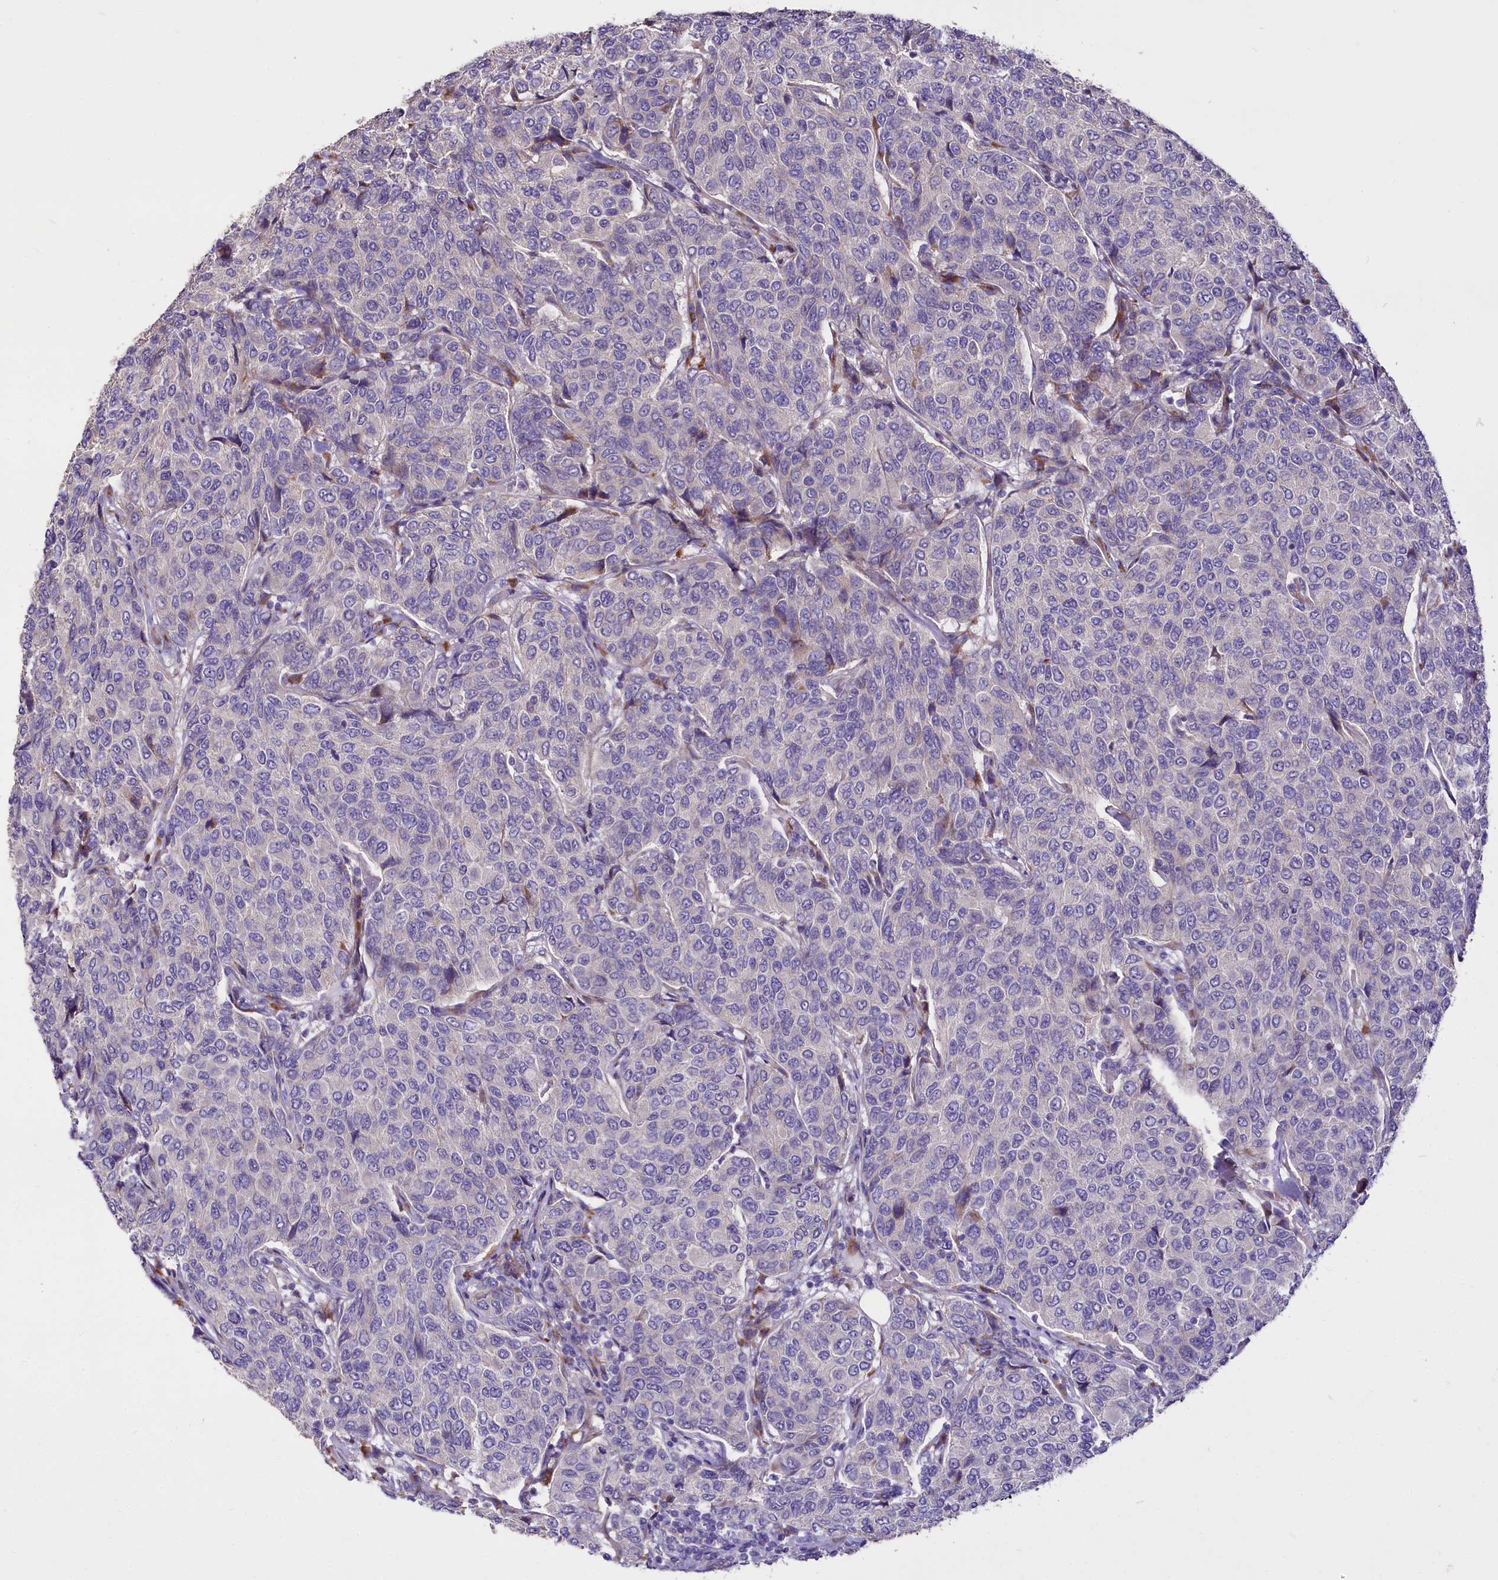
{"staining": {"intensity": "negative", "quantity": "none", "location": "none"}, "tissue": "breast cancer", "cell_type": "Tumor cells", "image_type": "cancer", "snomed": [{"axis": "morphology", "description": "Duct carcinoma"}, {"axis": "topography", "description": "Breast"}], "caption": "DAB (3,3'-diaminobenzidine) immunohistochemical staining of invasive ductal carcinoma (breast) exhibits no significant expression in tumor cells.", "gene": "WNT8A", "patient": {"sex": "female", "age": 55}}